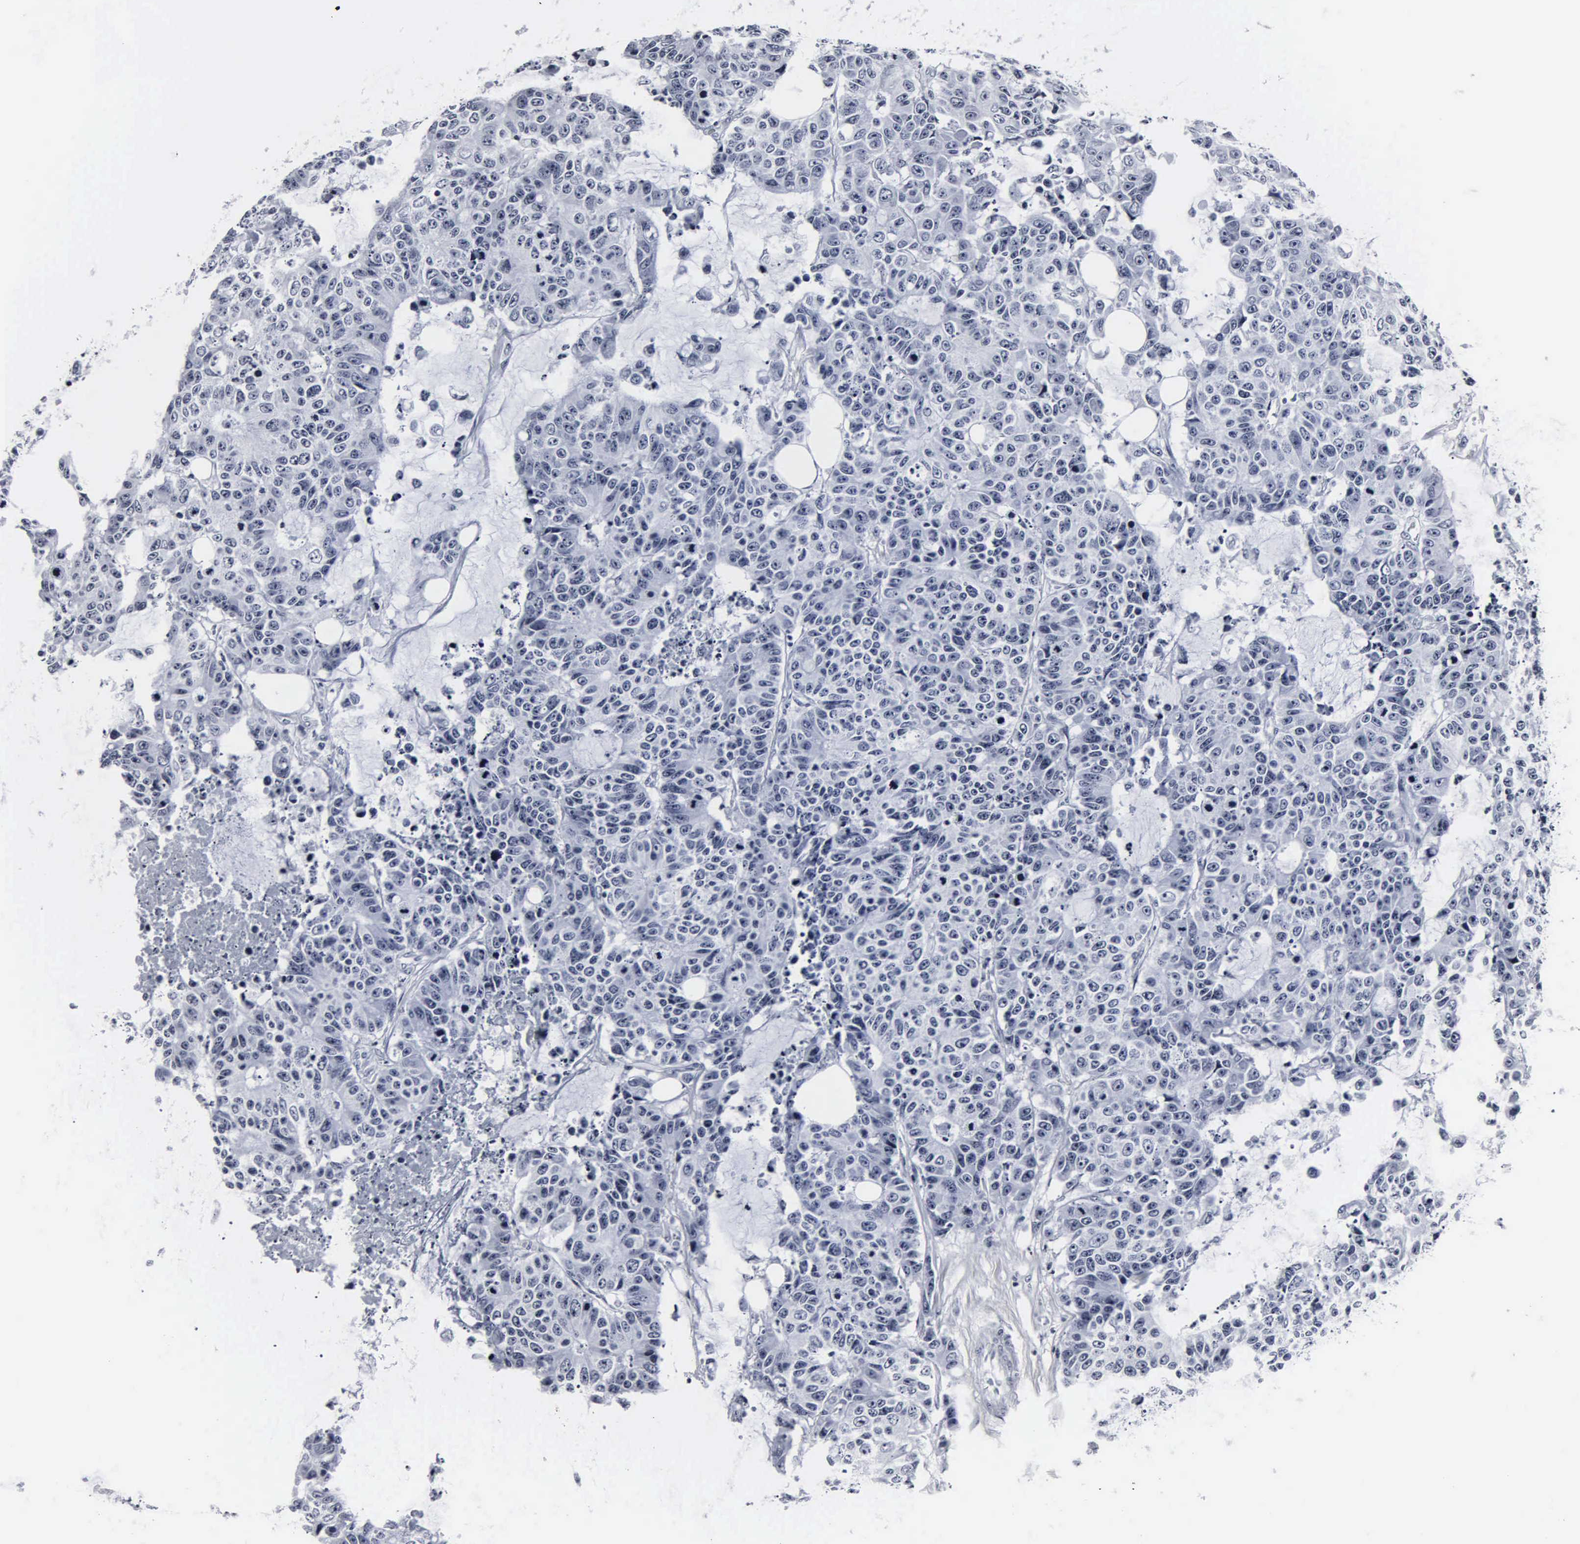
{"staining": {"intensity": "negative", "quantity": "none", "location": "none"}, "tissue": "colorectal cancer", "cell_type": "Tumor cells", "image_type": "cancer", "snomed": [{"axis": "morphology", "description": "Adenocarcinoma, NOS"}, {"axis": "topography", "description": "Colon"}], "caption": "The IHC histopathology image has no significant positivity in tumor cells of colorectal cancer (adenocarcinoma) tissue. The staining was performed using DAB to visualize the protein expression in brown, while the nuclei were stained in blue with hematoxylin (Magnification: 20x).", "gene": "DGCR2", "patient": {"sex": "female", "age": 86}}